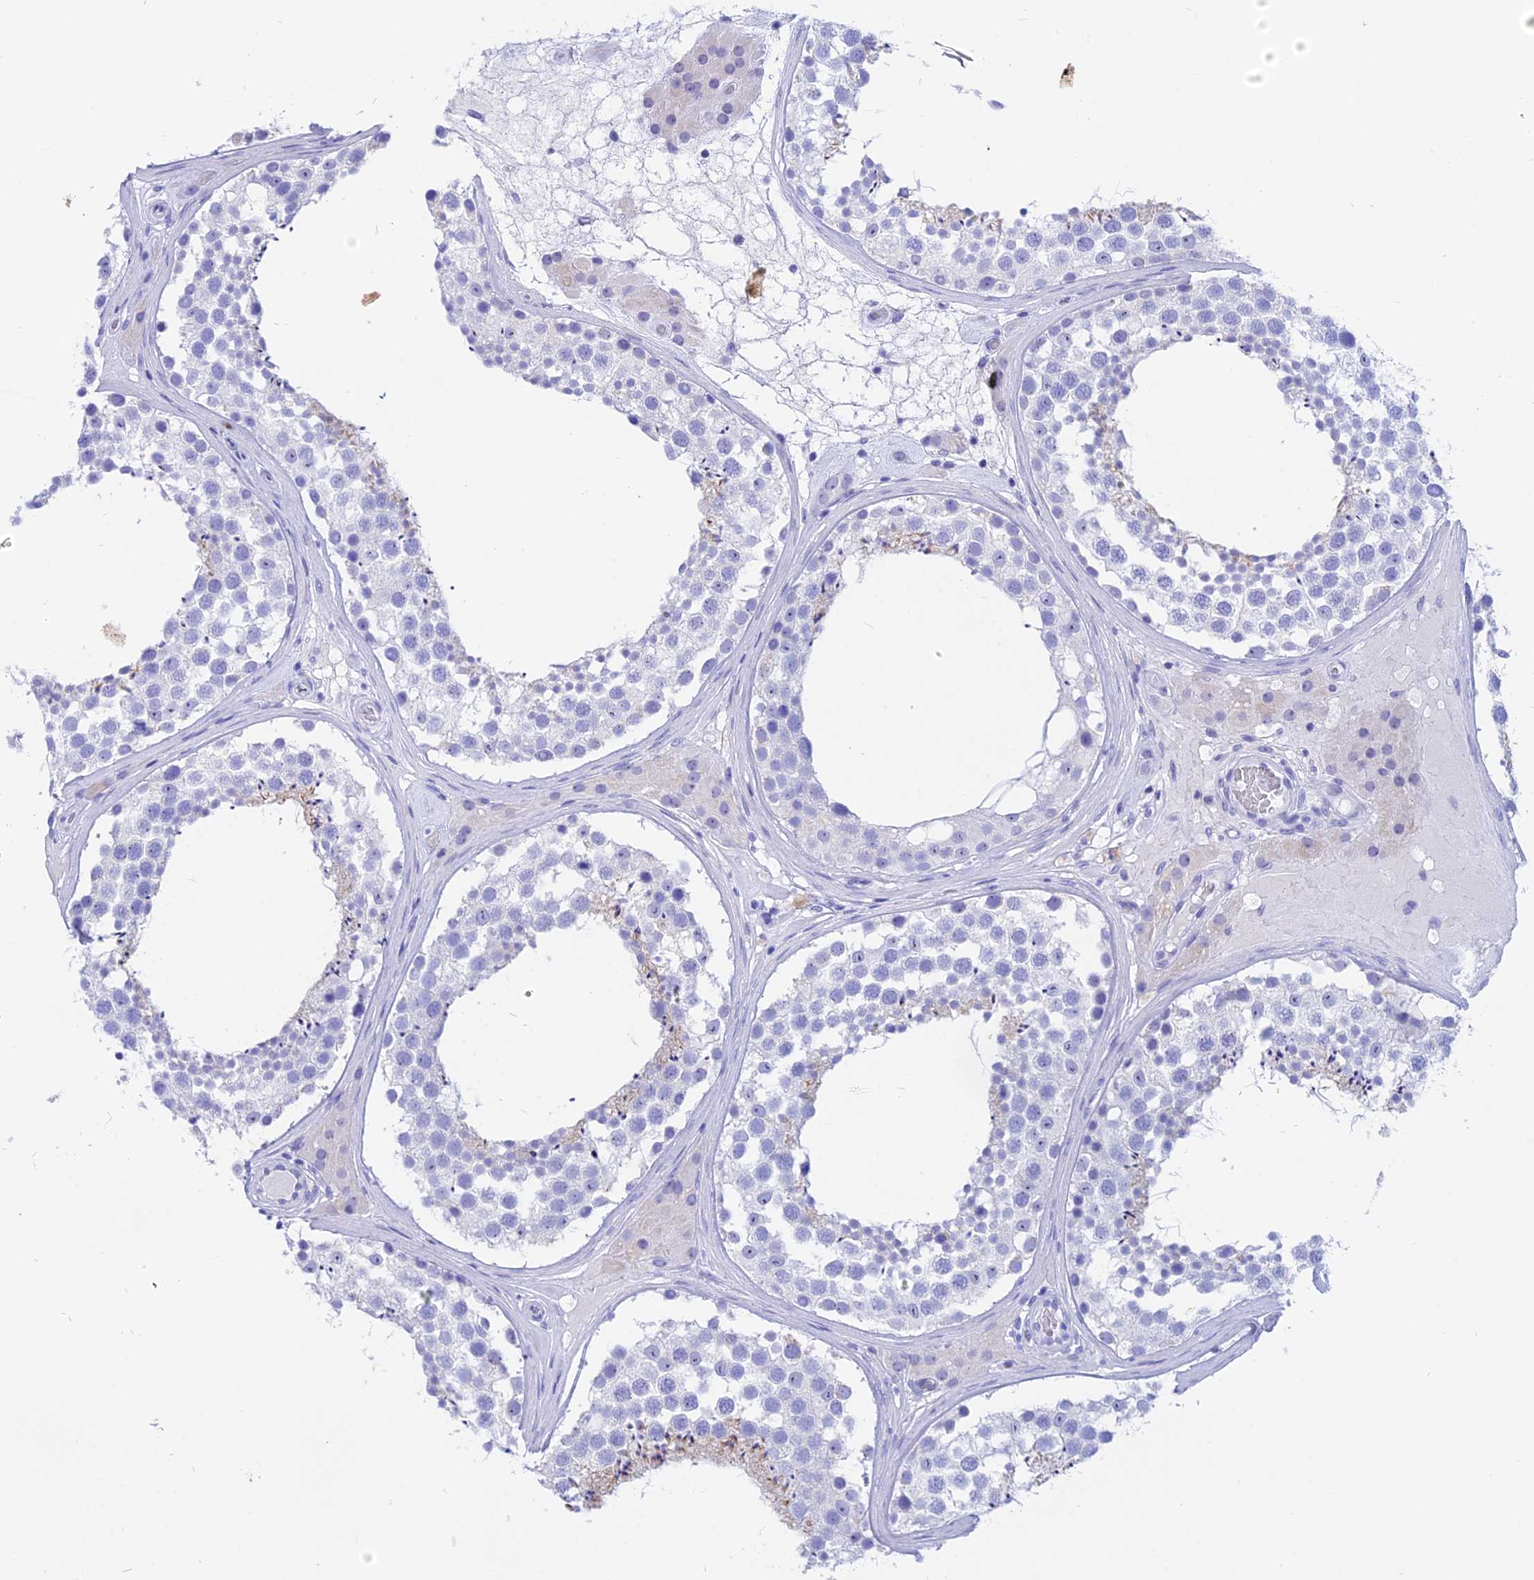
{"staining": {"intensity": "negative", "quantity": "none", "location": "none"}, "tissue": "testis", "cell_type": "Cells in seminiferous ducts", "image_type": "normal", "snomed": [{"axis": "morphology", "description": "Normal tissue, NOS"}, {"axis": "topography", "description": "Testis"}], "caption": "Photomicrograph shows no significant protein expression in cells in seminiferous ducts of benign testis. (Brightfield microscopy of DAB (3,3'-diaminobenzidine) IHC at high magnification).", "gene": "ISCA1", "patient": {"sex": "male", "age": 46}}